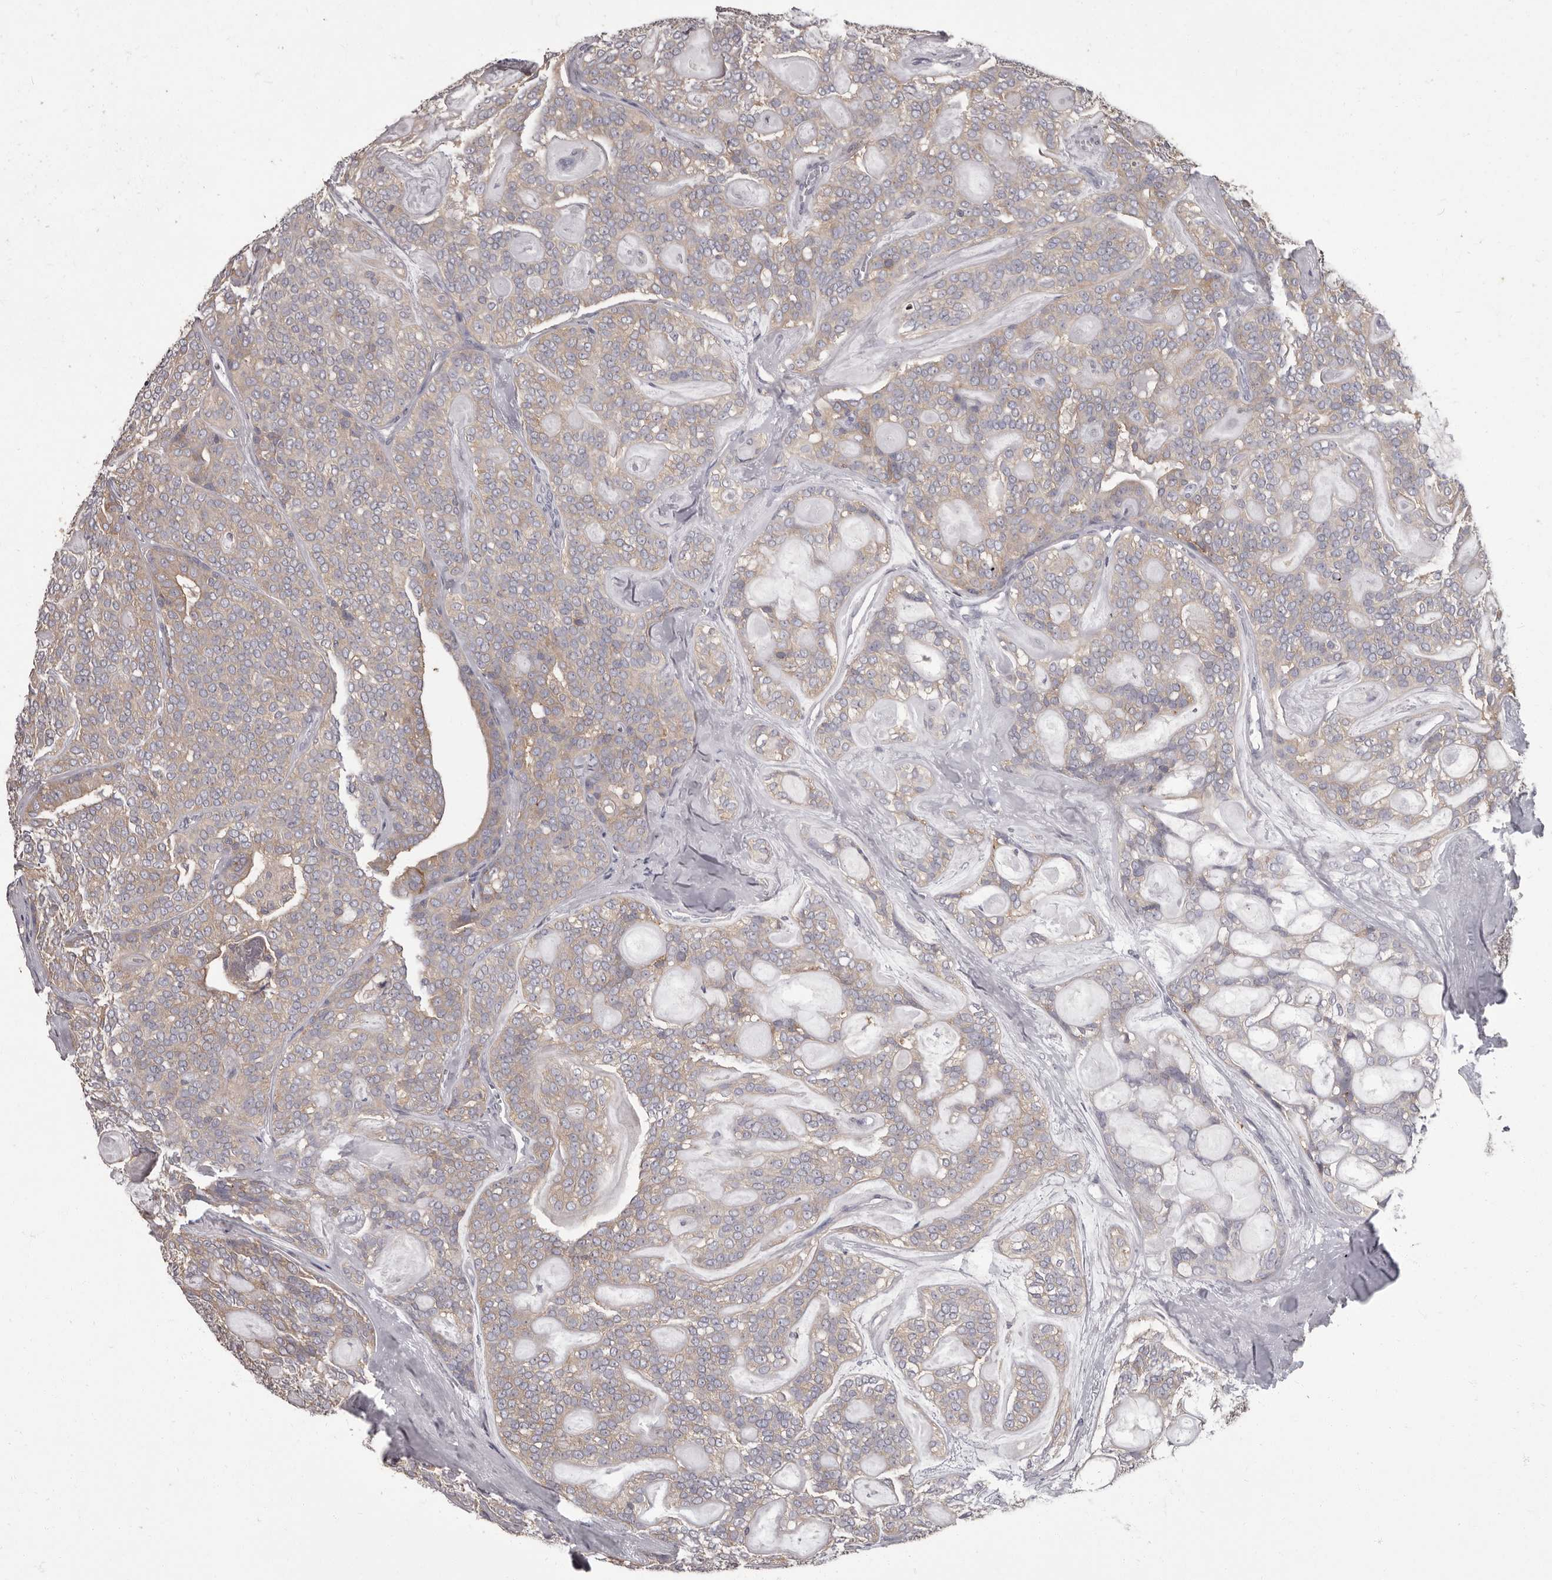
{"staining": {"intensity": "weak", "quantity": ">75%", "location": "cytoplasmic/membranous"}, "tissue": "head and neck cancer", "cell_type": "Tumor cells", "image_type": "cancer", "snomed": [{"axis": "morphology", "description": "Adenocarcinoma, NOS"}, {"axis": "topography", "description": "Head-Neck"}], "caption": "There is low levels of weak cytoplasmic/membranous expression in tumor cells of adenocarcinoma (head and neck), as demonstrated by immunohistochemical staining (brown color).", "gene": "APEH", "patient": {"sex": "male", "age": 66}}